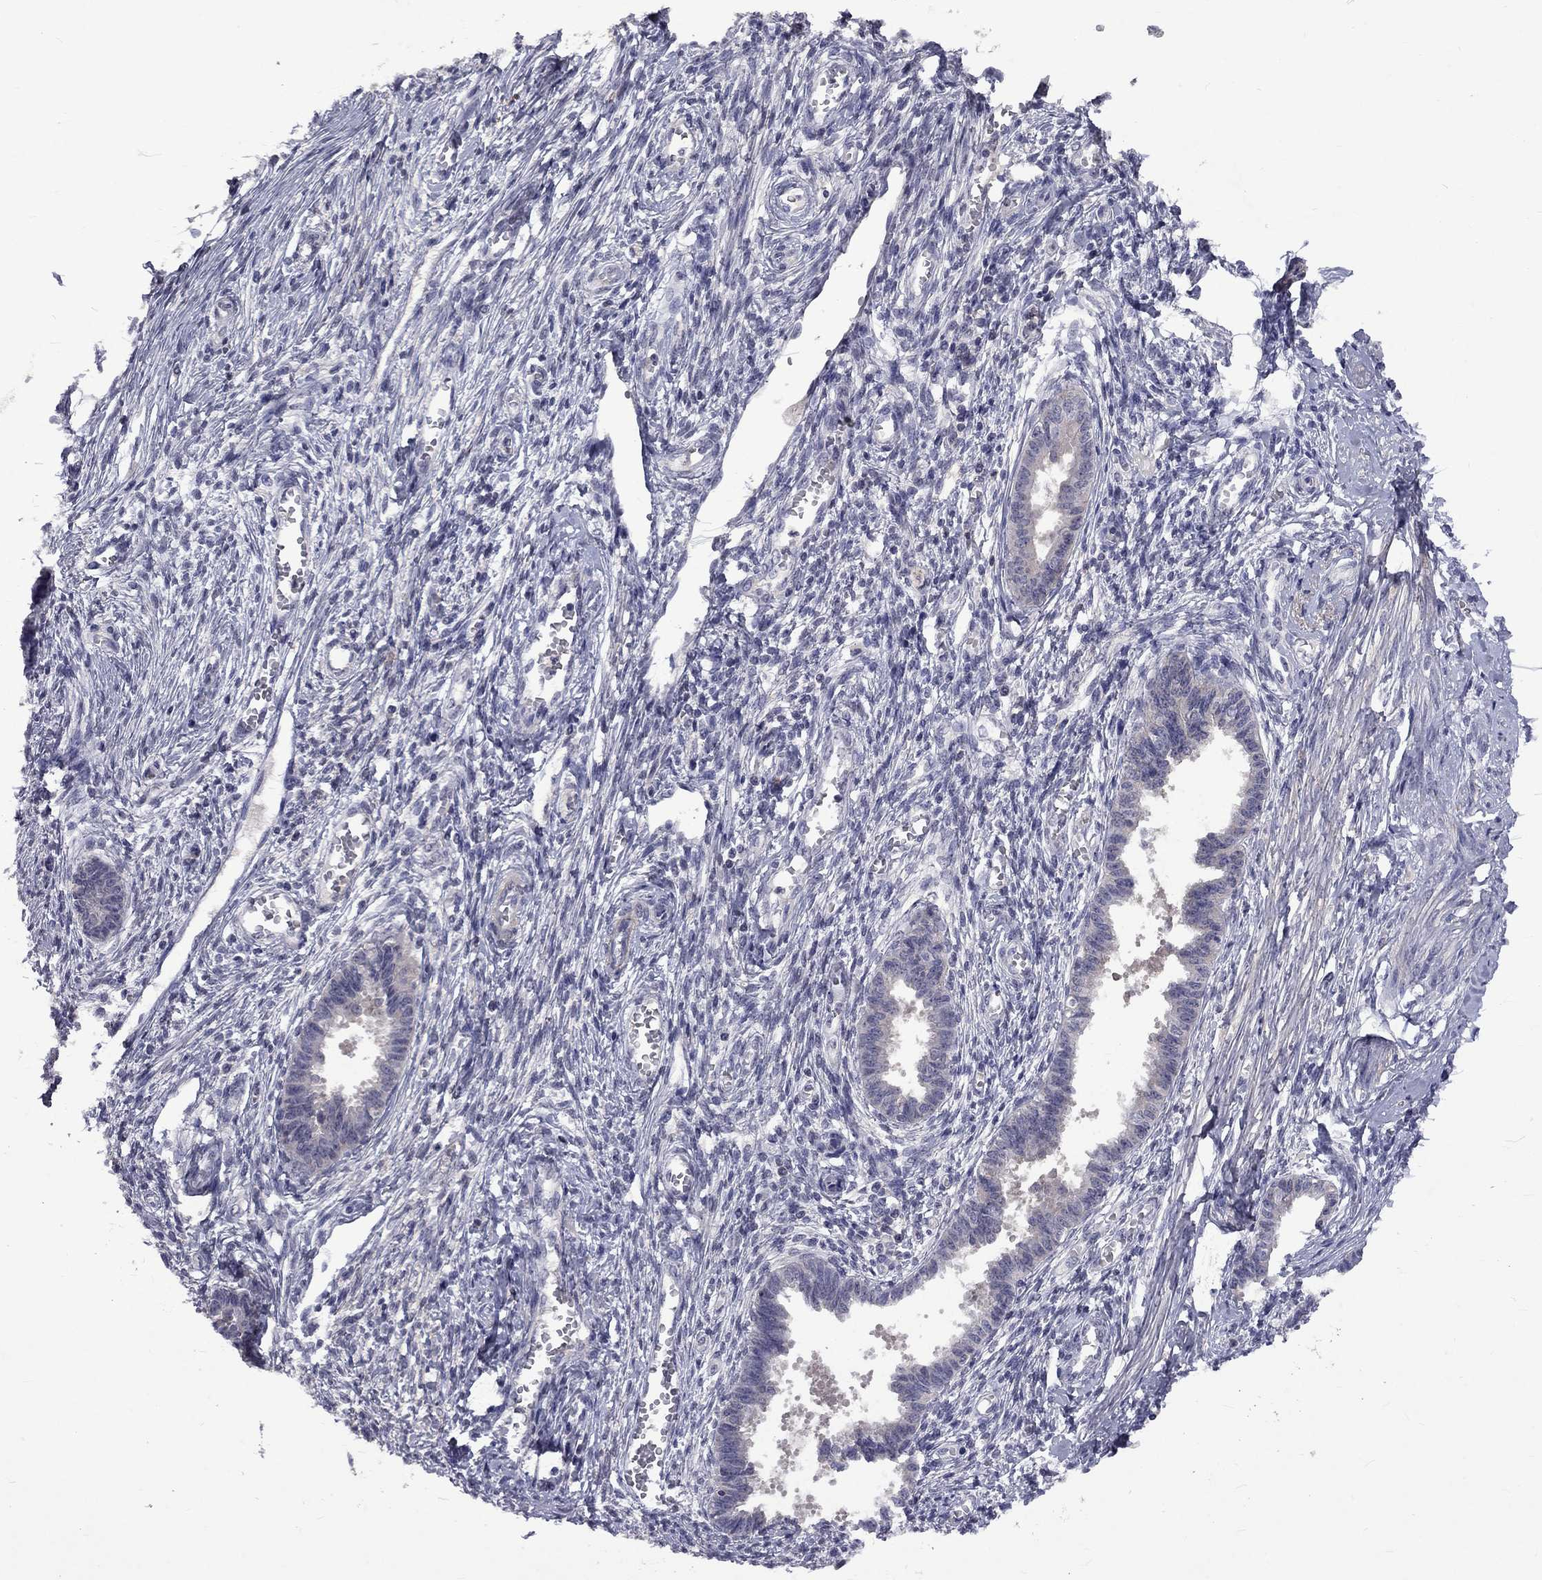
{"staining": {"intensity": "negative", "quantity": "none", "location": "none"}, "tissue": "endometrium", "cell_type": "Cells in endometrial stroma", "image_type": "normal", "snomed": [{"axis": "morphology", "description": "Normal tissue, NOS"}, {"axis": "topography", "description": "Cervix"}, {"axis": "topography", "description": "Endometrium"}], "caption": "A high-resolution photomicrograph shows immunohistochemistry staining of unremarkable endometrium, which displays no significant staining in cells in endometrial stroma. (Immunohistochemistry (ihc), brightfield microscopy, high magnification).", "gene": "SNTA1", "patient": {"sex": "female", "age": 37}}